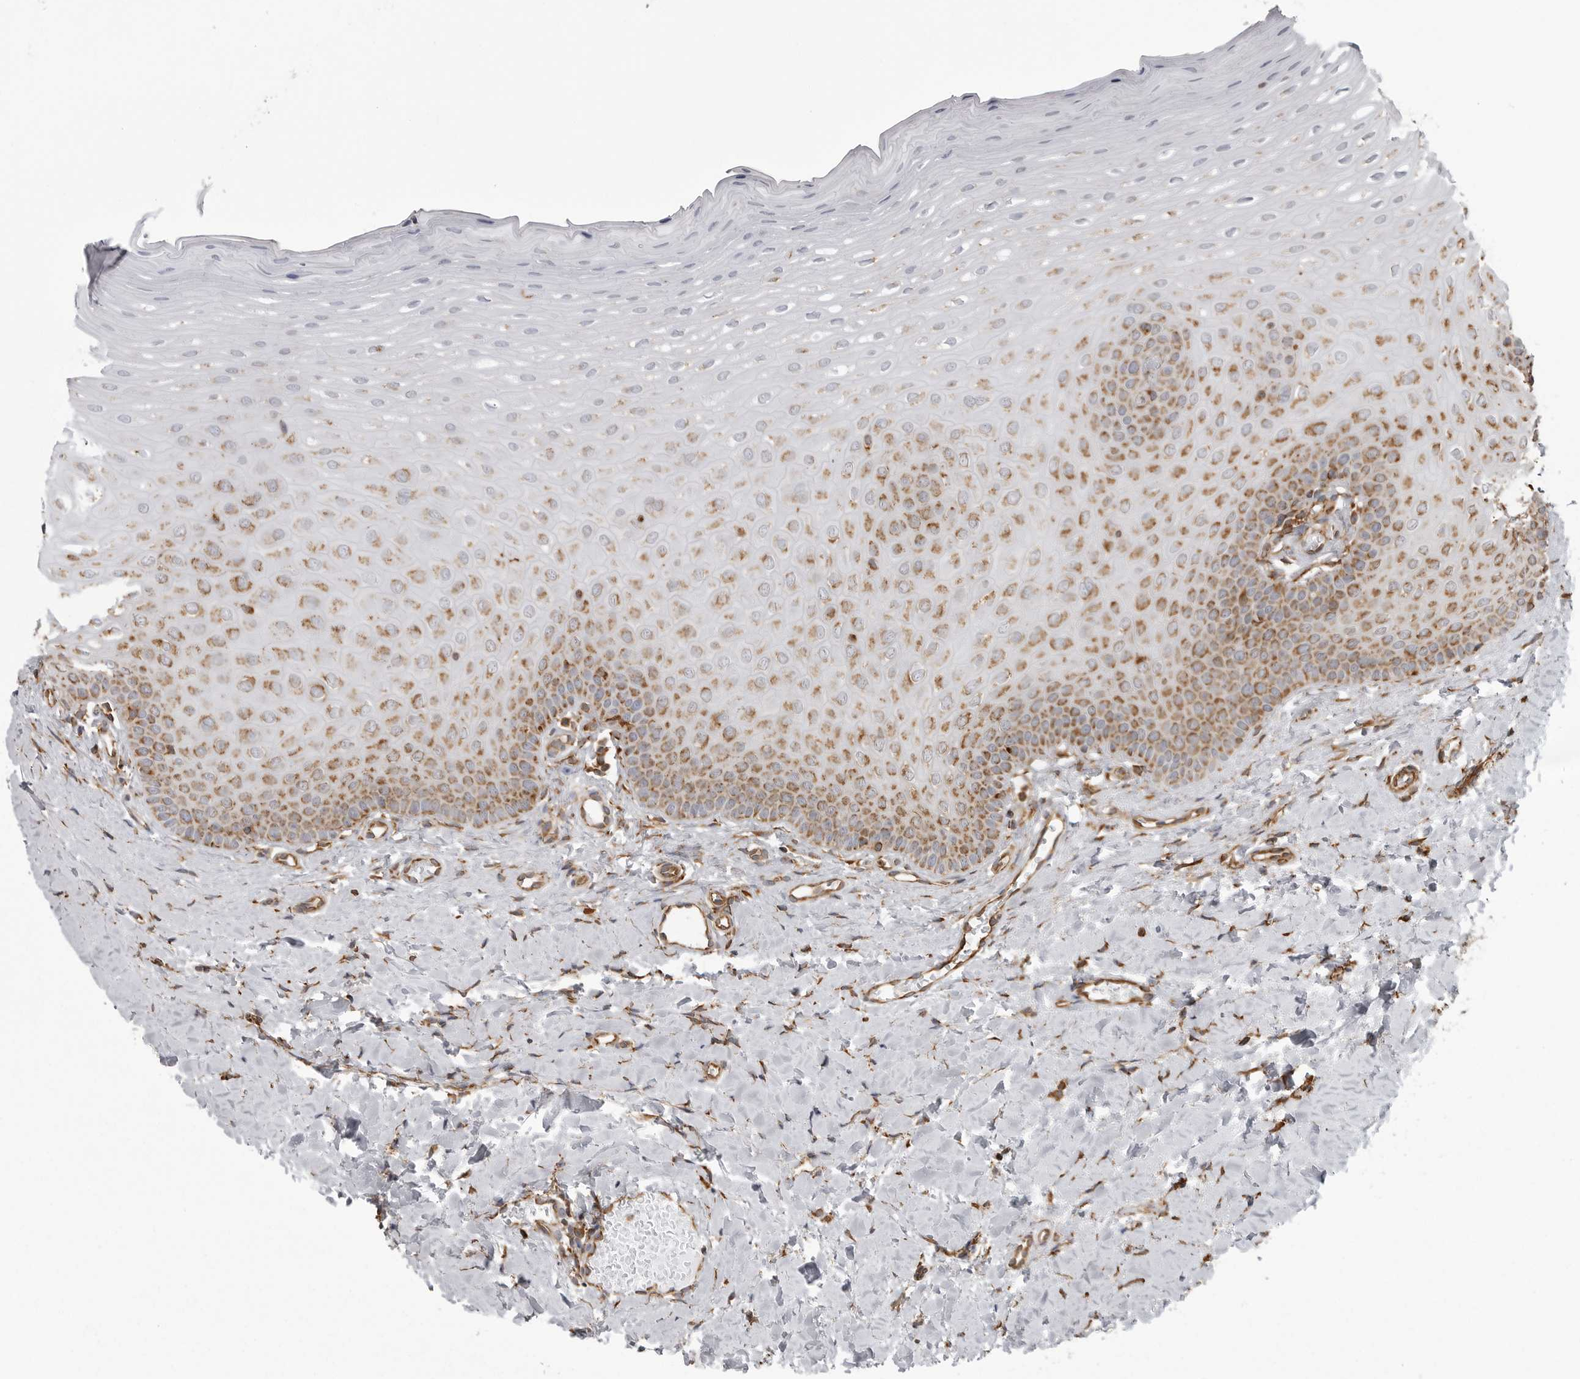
{"staining": {"intensity": "moderate", "quantity": "25%-75%", "location": "cytoplasmic/membranous"}, "tissue": "oral mucosa", "cell_type": "Squamous epithelial cells", "image_type": "normal", "snomed": [{"axis": "morphology", "description": "Normal tissue, NOS"}, {"axis": "topography", "description": "Oral tissue"}], "caption": "The micrograph demonstrates staining of normal oral mucosa, revealing moderate cytoplasmic/membranous protein staining (brown color) within squamous epithelial cells. The staining was performed using DAB (3,3'-diaminobenzidine), with brown indicating positive protein expression. Nuclei are stained blue with hematoxylin.", "gene": "FH", "patient": {"sex": "female", "age": 39}}